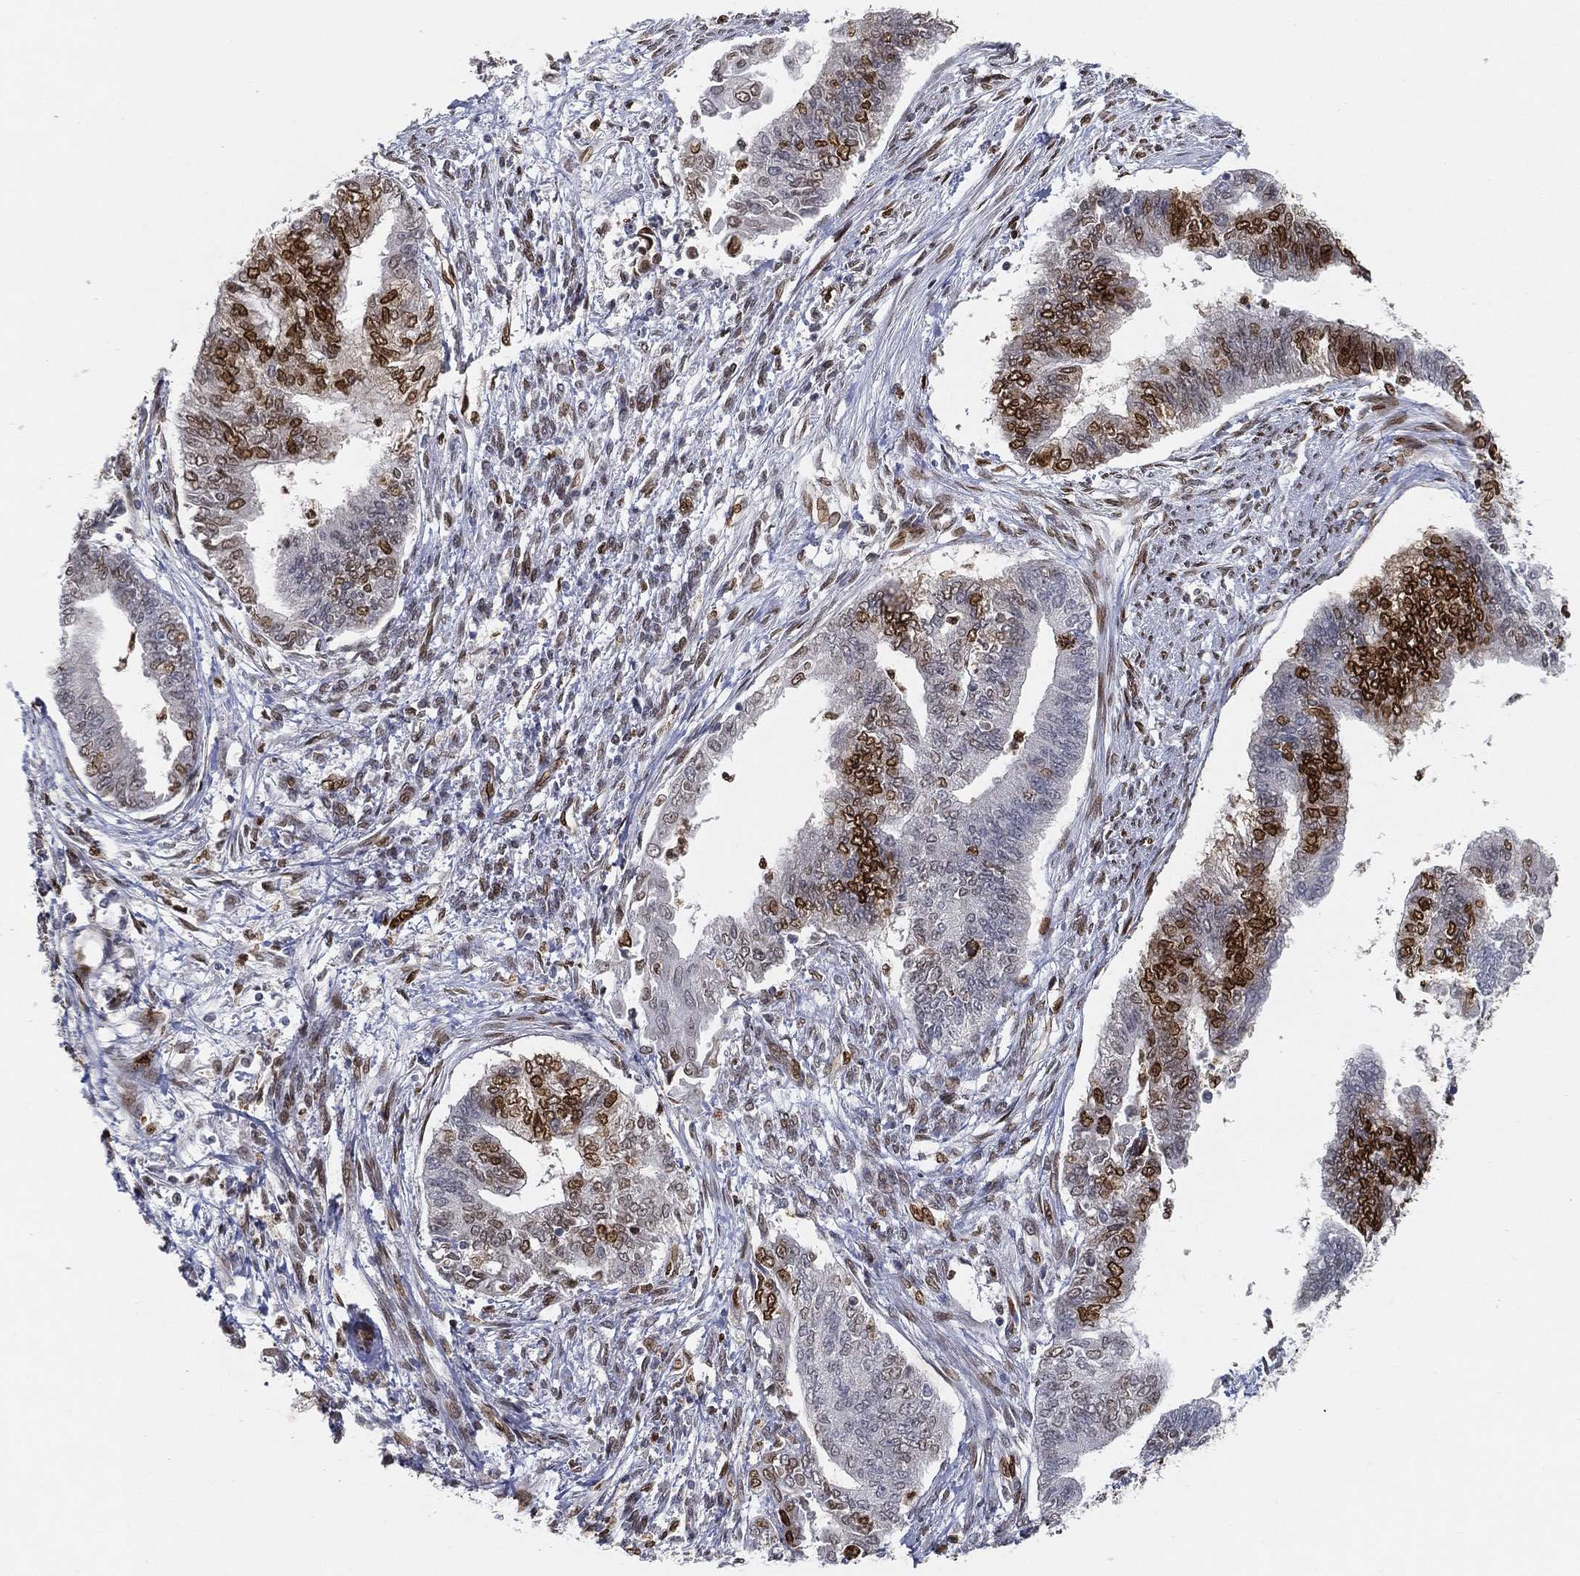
{"staining": {"intensity": "strong", "quantity": "25%-75%", "location": "nuclear"}, "tissue": "endometrial cancer", "cell_type": "Tumor cells", "image_type": "cancer", "snomed": [{"axis": "morphology", "description": "Adenocarcinoma, NOS"}, {"axis": "topography", "description": "Endometrium"}], "caption": "Human endometrial adenocarcinoma stained with a brown dye exhibits strong nuclear positive expression in about 25%-75% of tumor cells.", "gene": "LMNB1", "patient": {"sex": "female", "age": 65}}